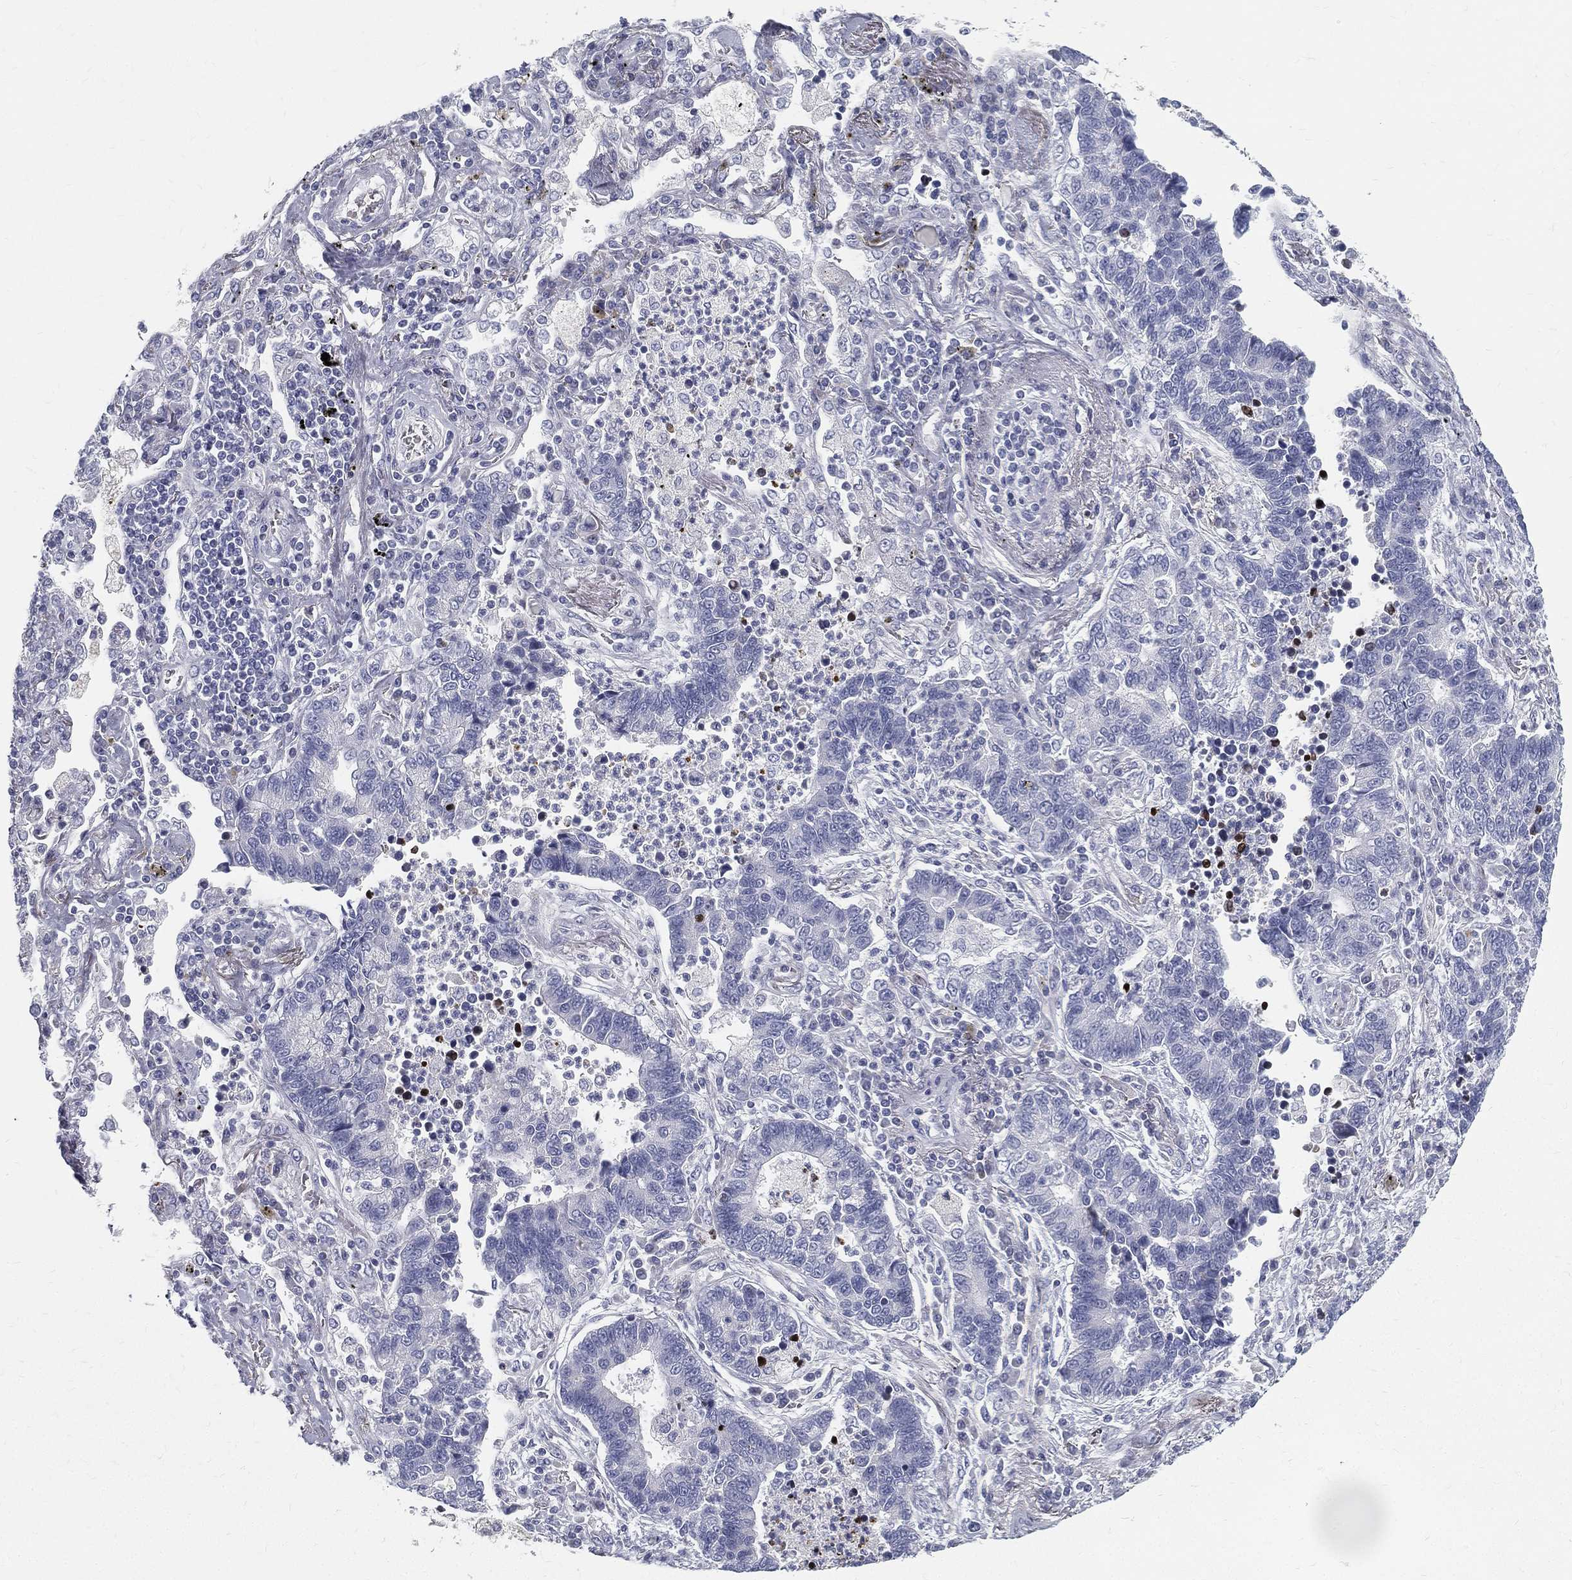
{"staining": {"intensity": "negative", "quantity": "none", "location": "none"}, "tissue": "lung cancer", "cell_type": "Tumor cells", "image_type": "cancer", "snomed": [{"axis": "morphology", "description": "Adenocarcinoma, NOS"}, {"axis": "topography", "description": "Lung"}], "caption": "Tumor cells are negative for brown protein staining in lung cancer.", "gene": "SPPL2C", "patient": {"sex": "female", "age": 57}}